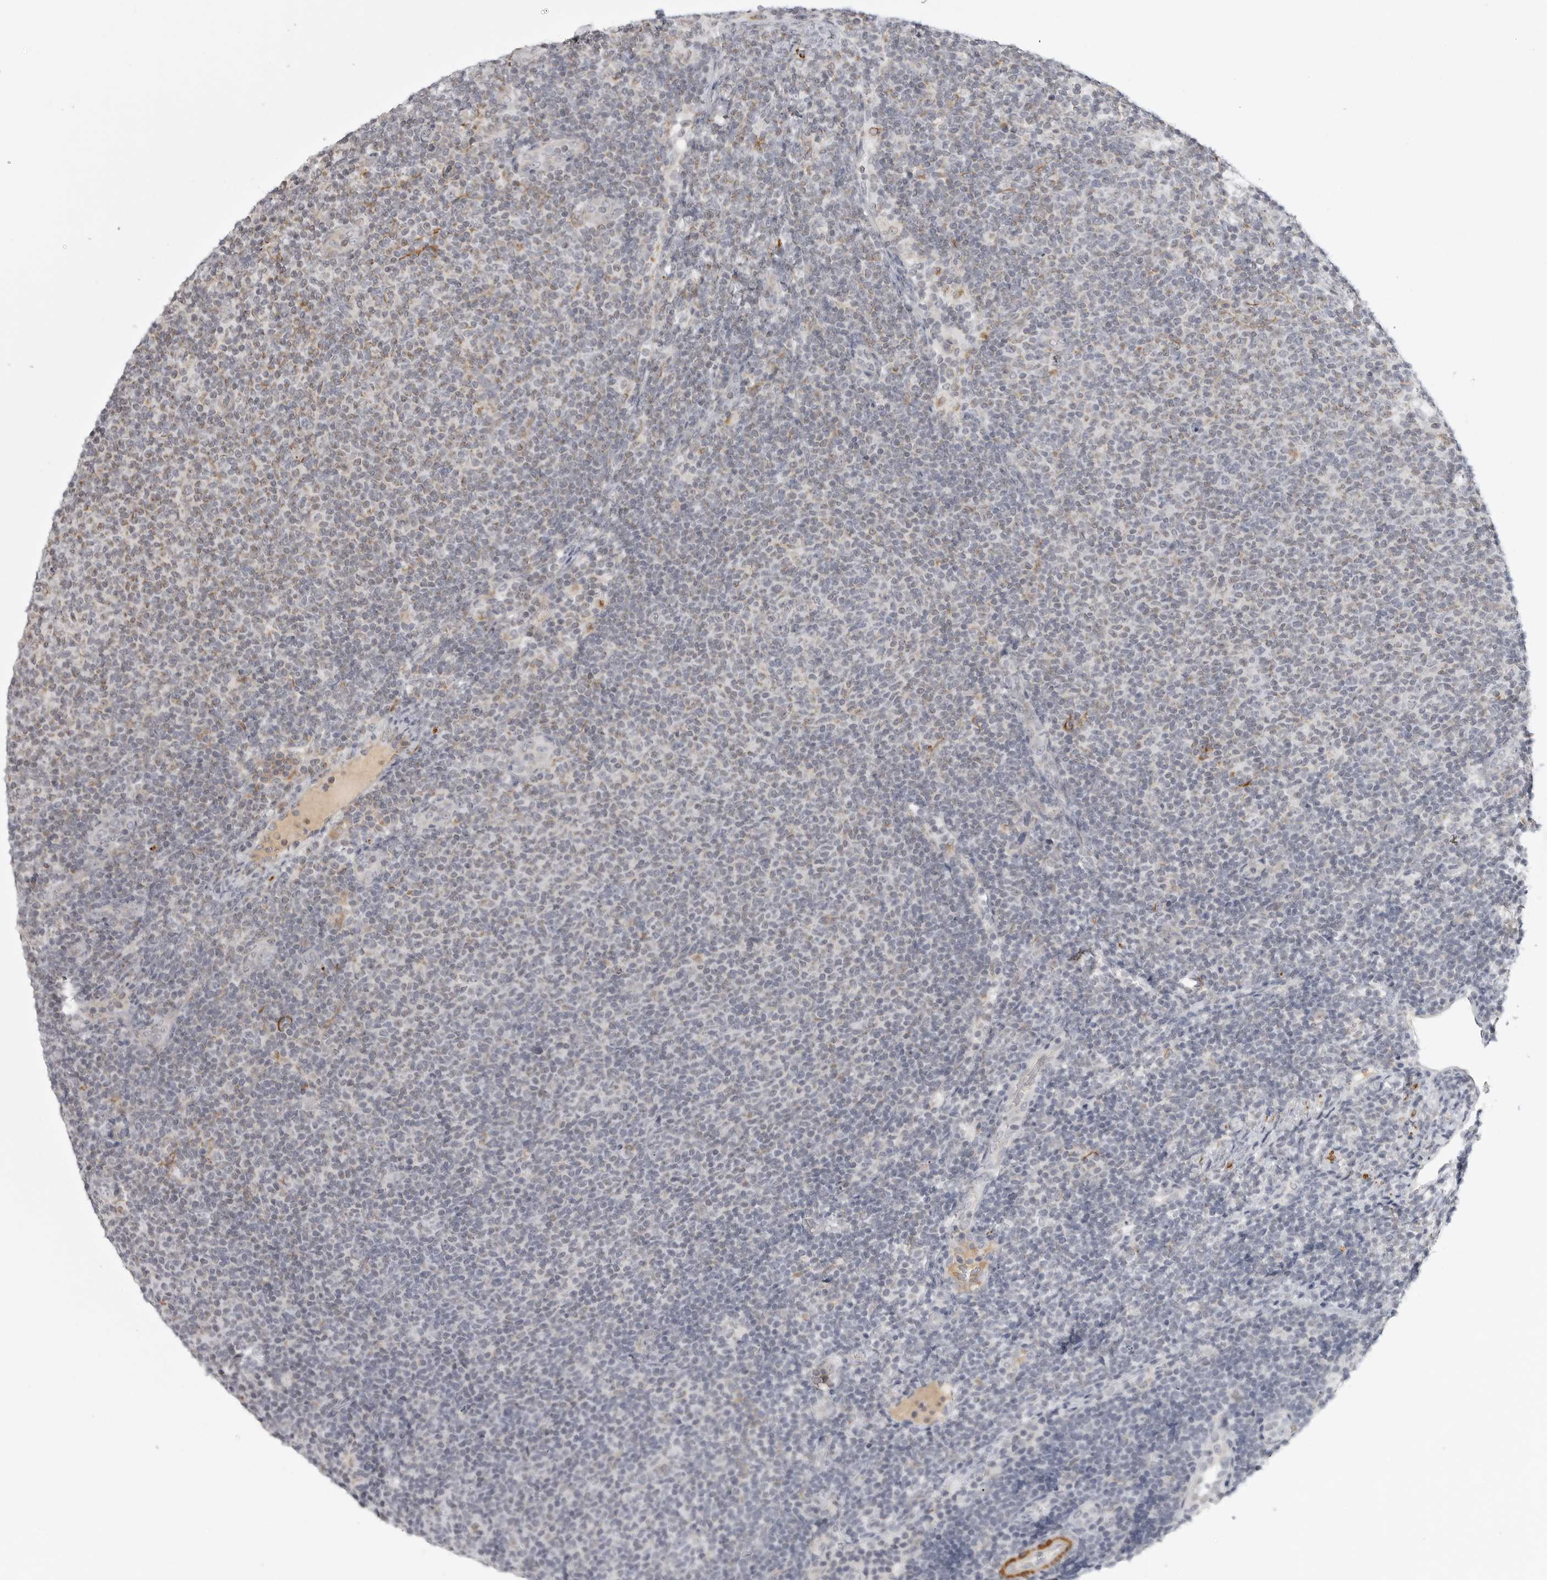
{"staining": {"intensity": "negative", "quantity": "none", "location": "none"}, "tissue": "lymphoma", "cell_type": "Tumor cells", "image_type": "cancer", "snomed": [{"axis": "morphology", "description": "Malignant lymphoma, non-Hodgkin's type, Low grade"}, {"axis": "topography", "description": "Lymph node"}], "caption": "The photomicrograph shows no significant staining in tumor cells of low-grade malignant lymphoma, non-Hodgkin's type. (DAB immunohistochemistry, high magnification).", "gene": "MAP7D1", "patient": {"sex": "male", "age": 66}}